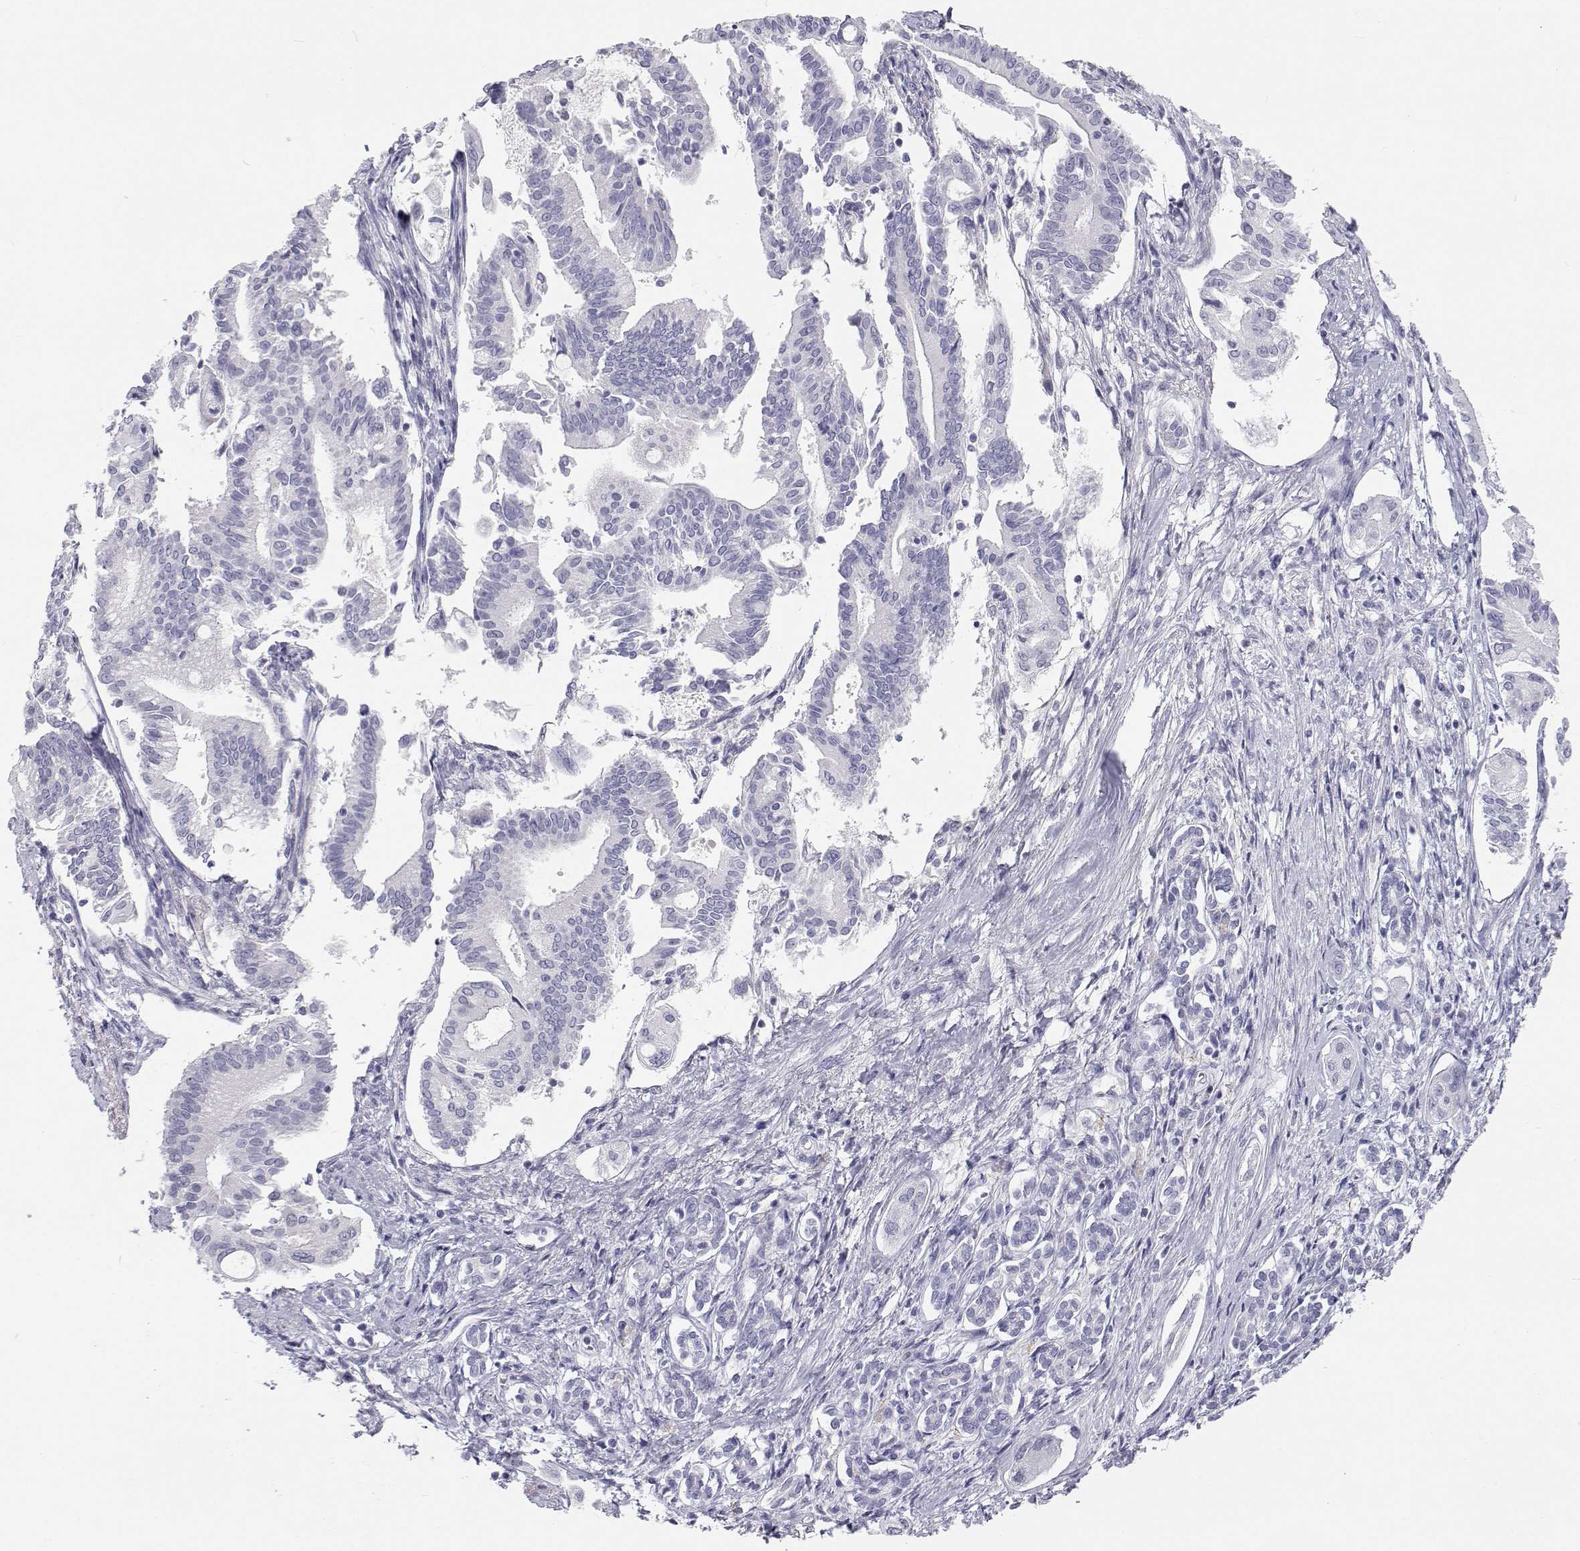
{"staining": {"intensity": "negative", "quantity": "none", "location": "none"}, "tissue": "pancreatic cancer", "cell_type": "Tumor cells", "image_type": "cancer", "snomed": [{"axis": "morphology", "description": "Adenocarcinoma, NOS"}, {"axis": "topography", "description": "Pancreas"}], "caption": "DAB (3,3'-diaminobenzidine) immunohistochemical staining of human pancreatic cancer reveals no significant expression in tumor cells.", "gene": "TTN", "patient": {"sex": "female", "age": 68}}